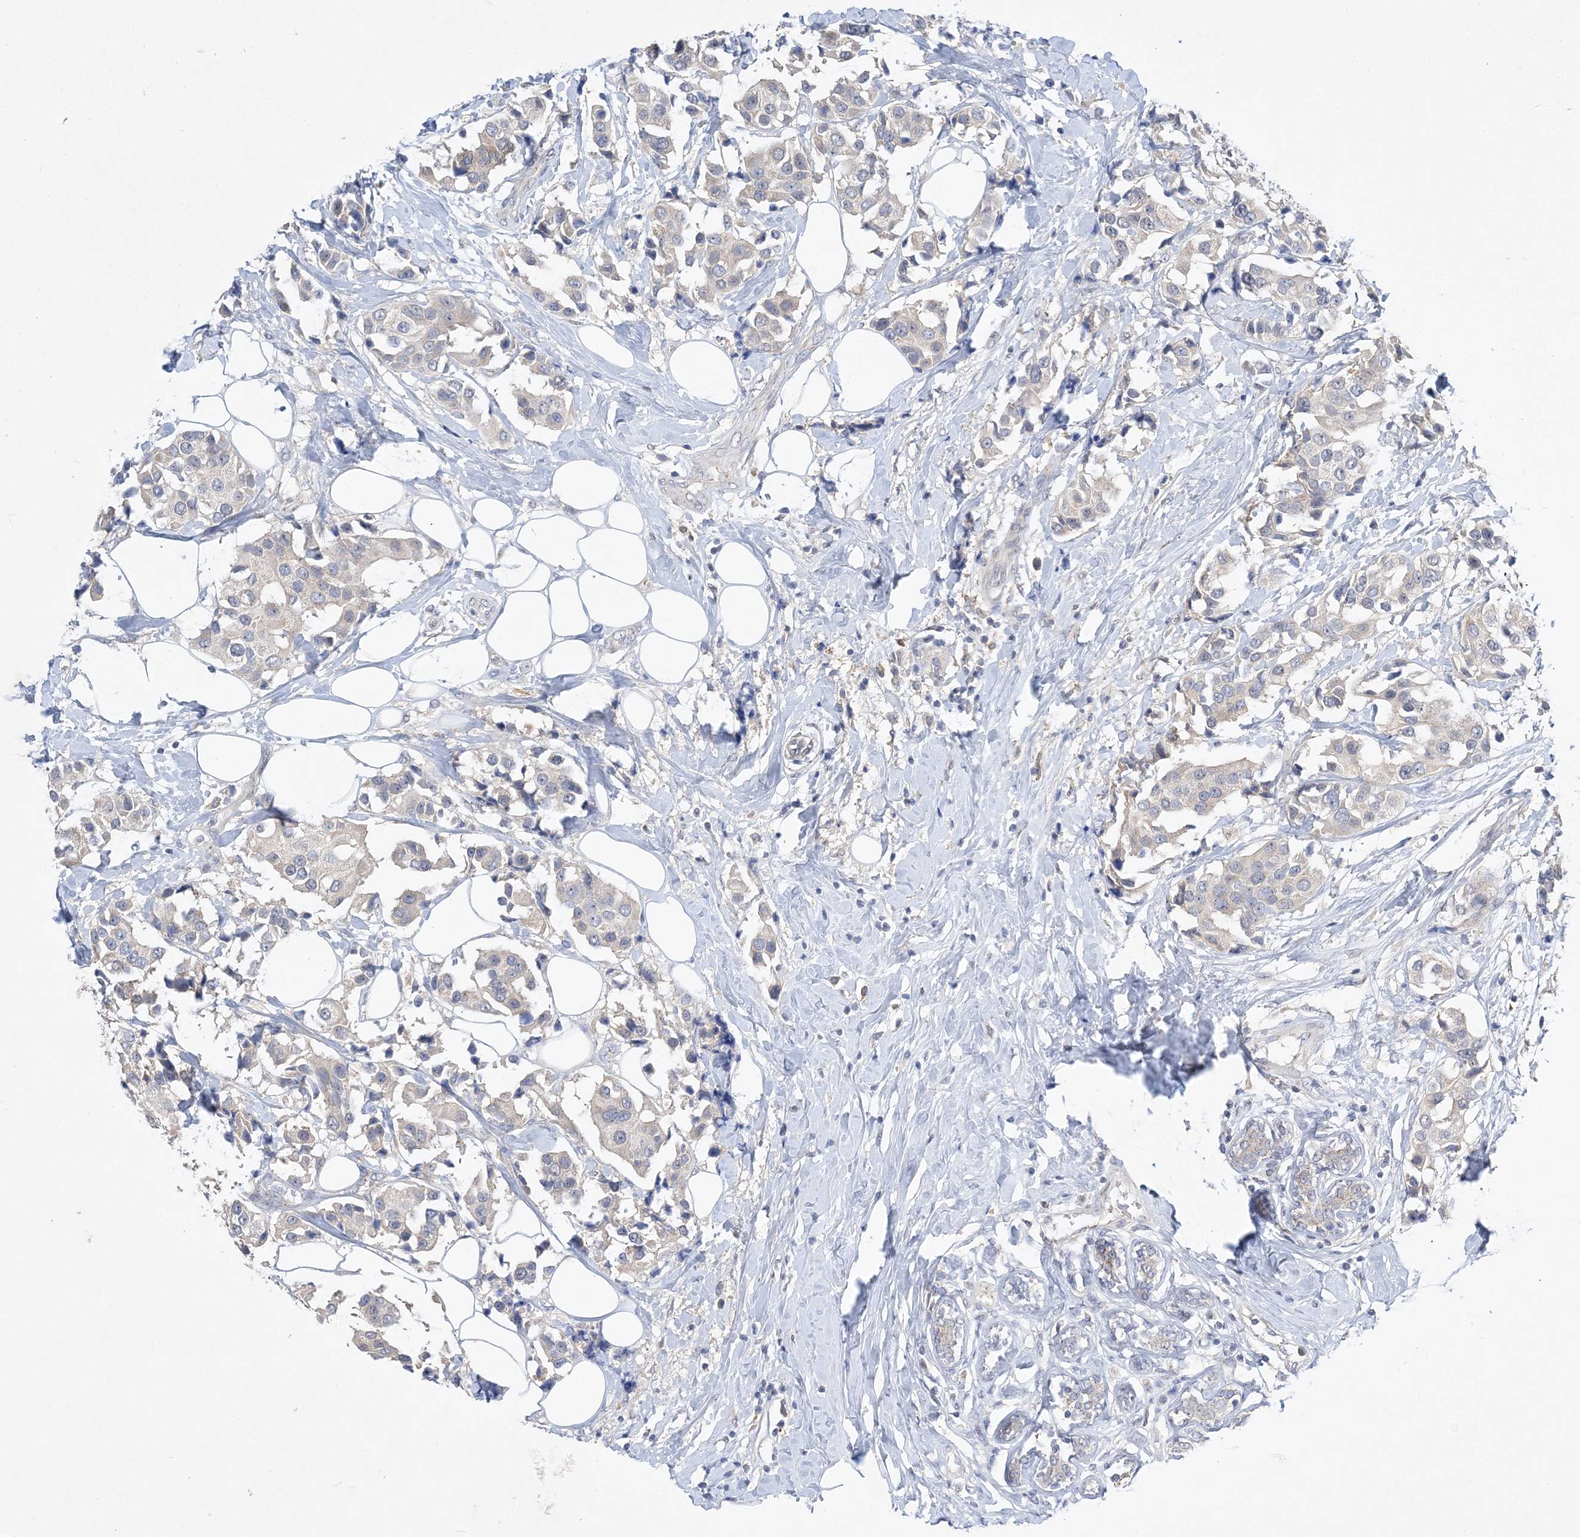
{"staining": {"intensity": "negative", "quantity": "none", "location": "none"}, "tissue": "breast cancer", "cell_type": "Tumor cells", "image_type": "cancer", "snomed": [{"axis": "morphology", "description": "Normal tissue, NOS"}, {"axis": "morphology", "description": "Duct carcinoma"}, {"axis": "topography", "description": "Breast"}], "caption": "An image of human breast infiltrating ductal carcinoma is negative for staining in tumor cells. The staining was performed using DAB (3,3'-diaminobenzidine) to visualize the protein expression in brown, while the nuclei were stained in blue with hematoxylin (Magnification: 20x).", "gene": "ANKRD35", "patient": {"sex": "female", "age": 39}}